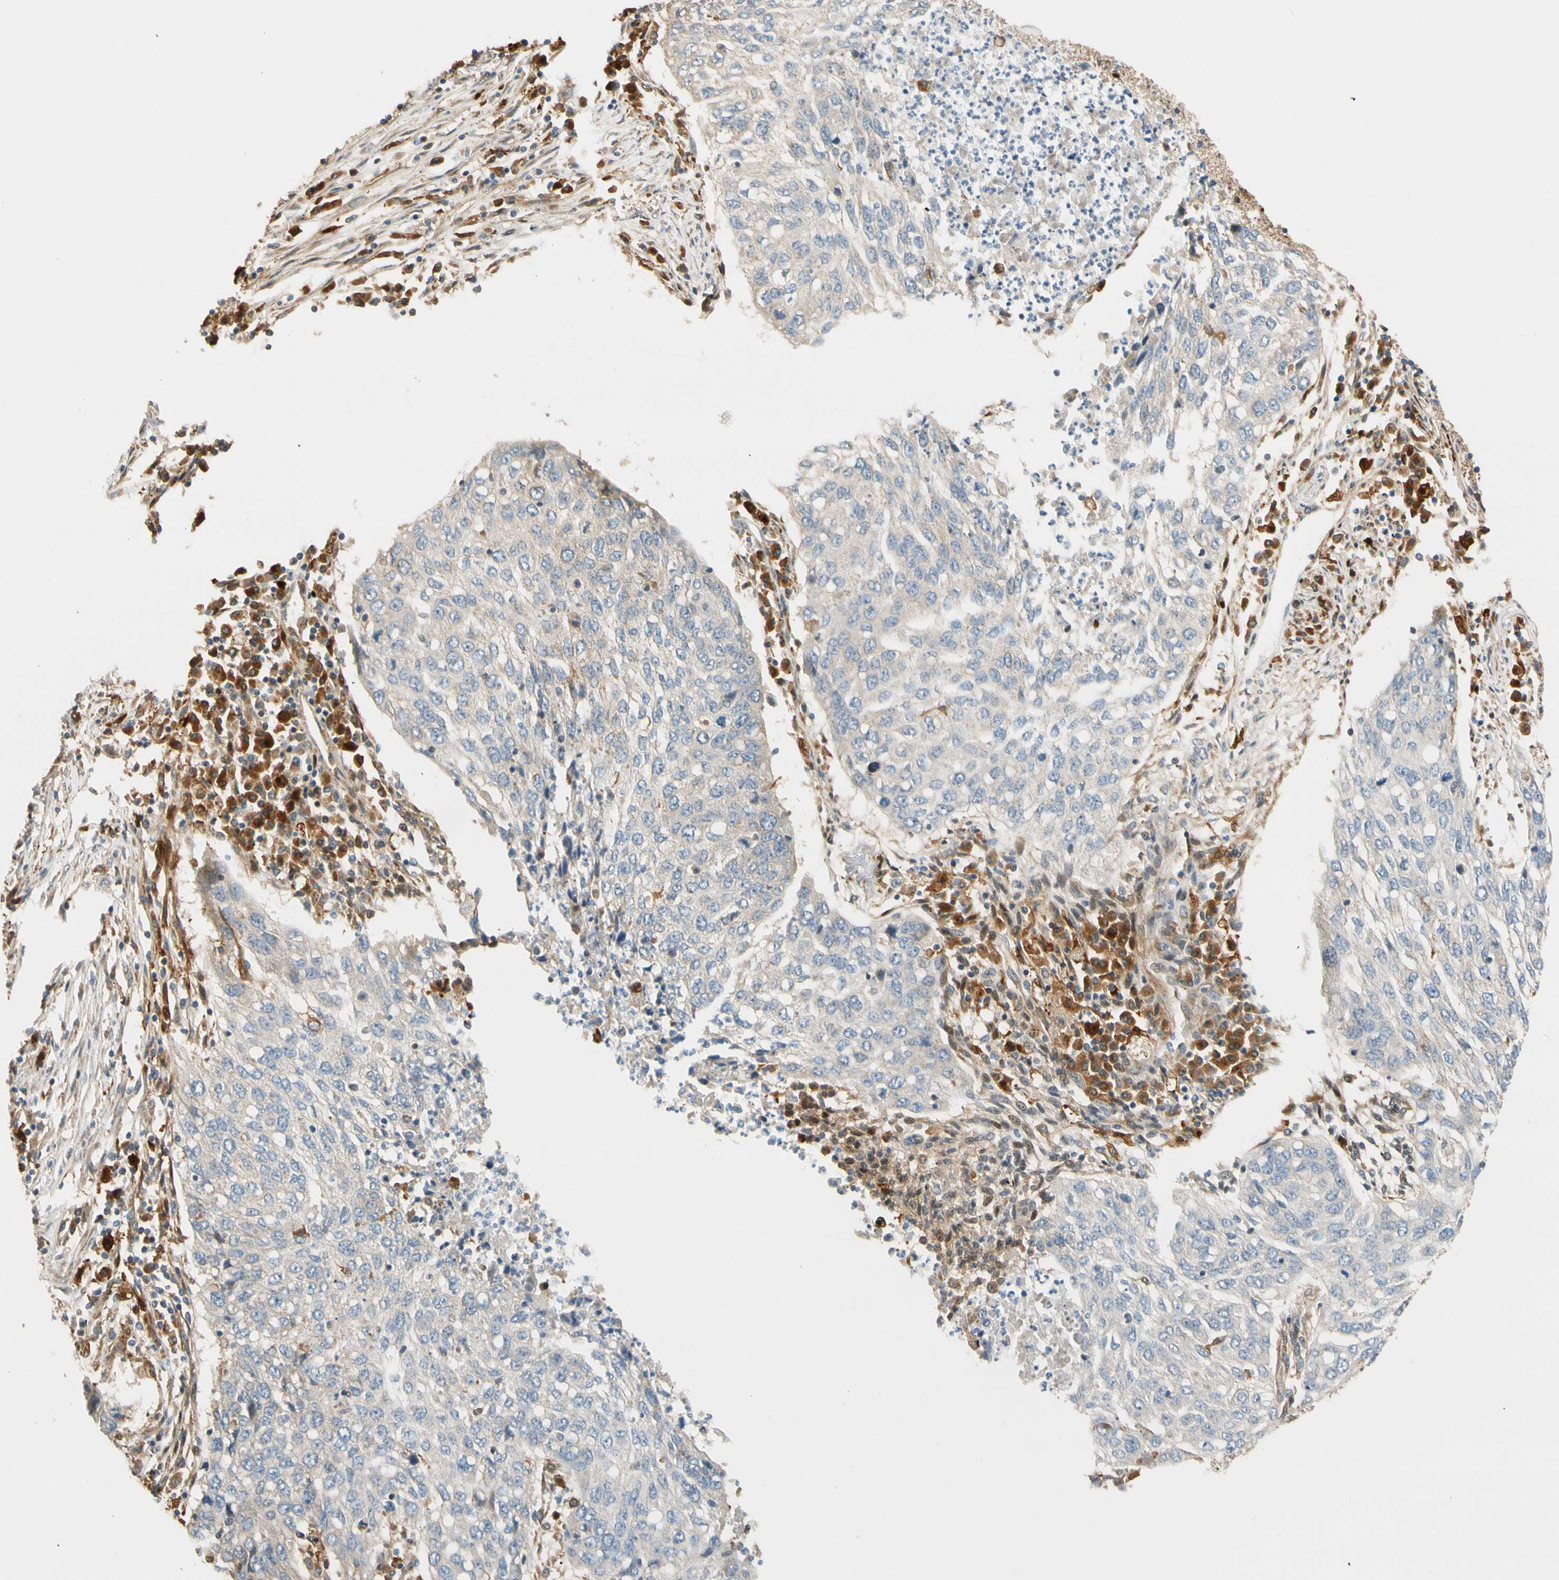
{"staining": {"intensity": "weak", "quantity": "<25%", "location": "cytoplasmic/membranous"}, "tissue": "lung cancer", "cell_type": "Tumor cells", "image_type": "cancer", "snomed": [{"axis": "morphology", "description": "Squamous cell carcinoma, NOS"}, {"axis": "topography", "description": "Lung"}], "caption": "Lung cancer (squamous cell carcinoma) was stained to show a protein in brown. There is no significant staining in tumor cells.", "gene": "PARP14", "patient": {"sex": "female", "age": 63}}